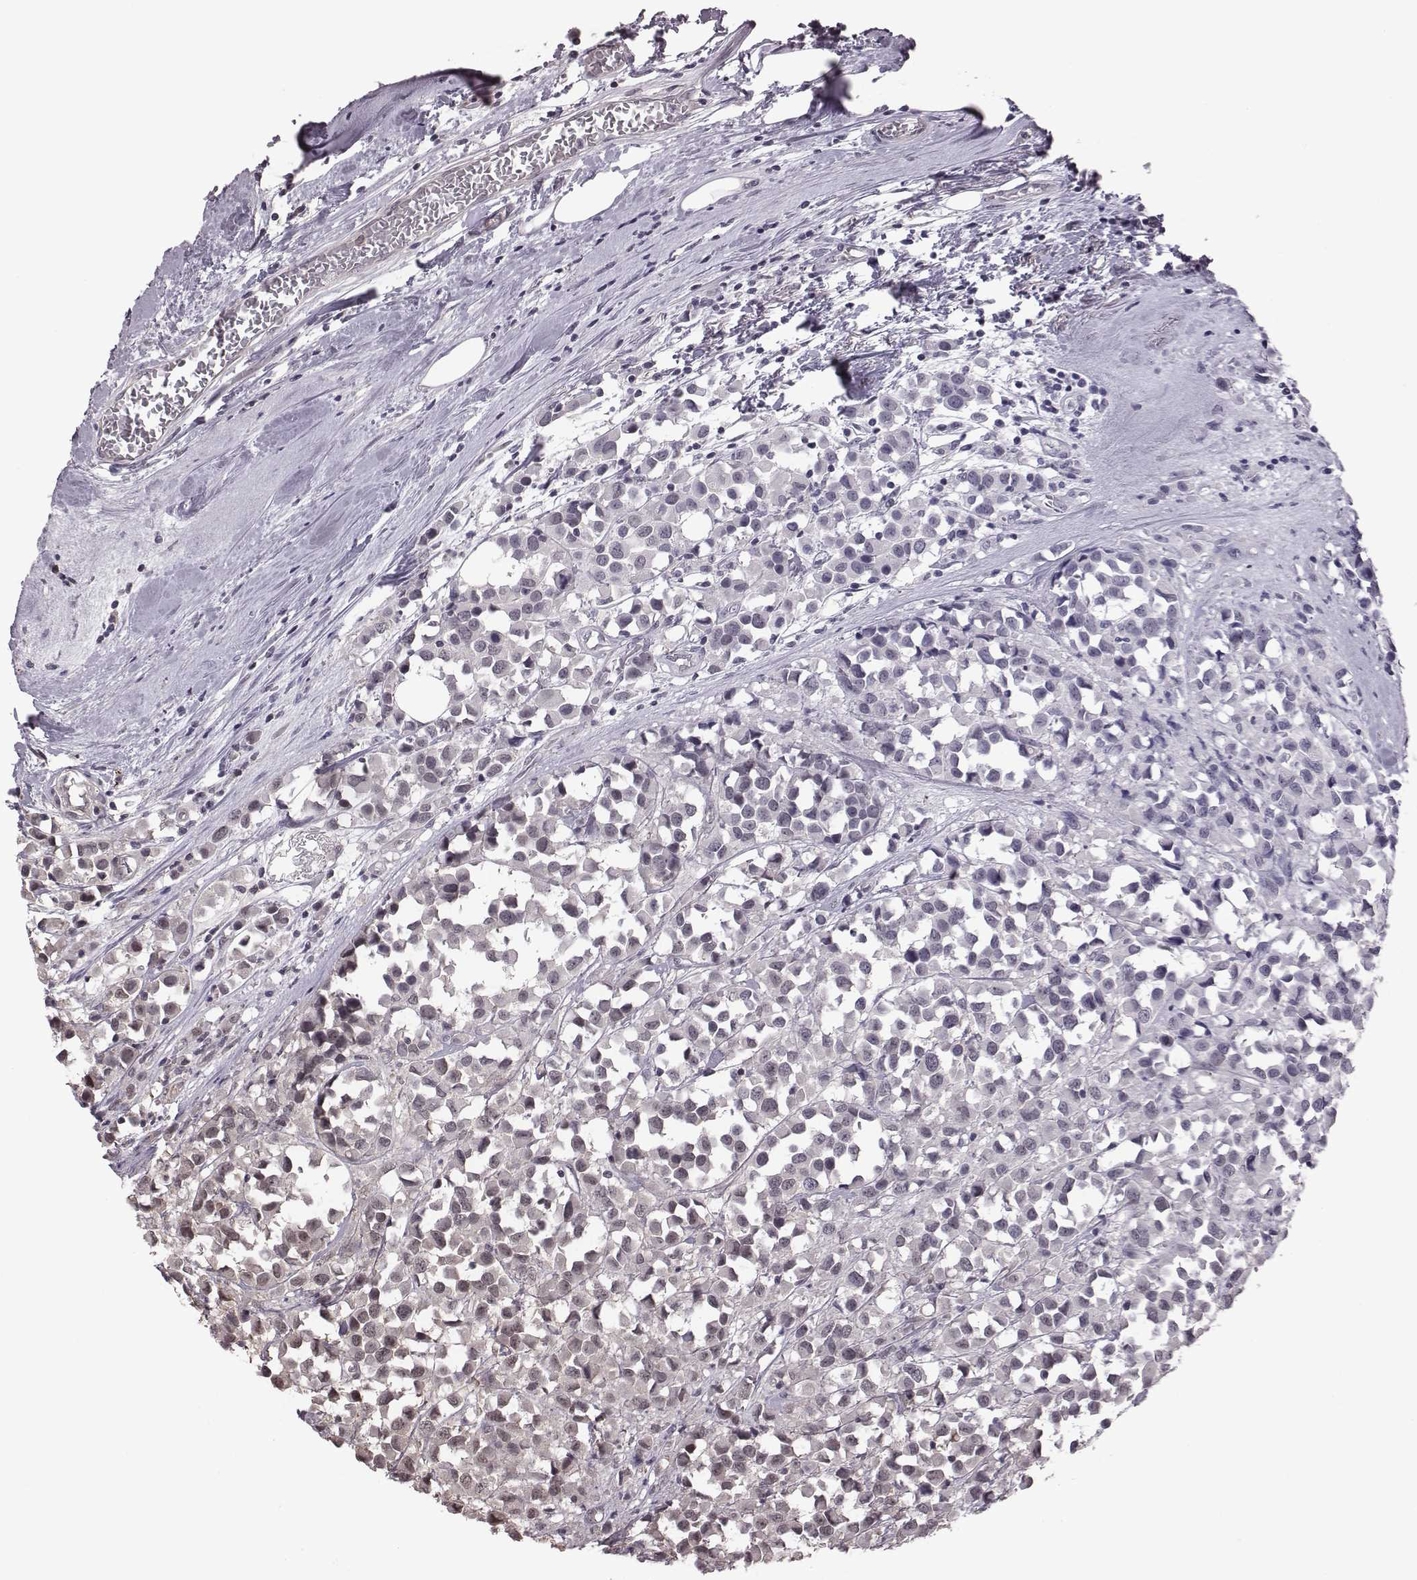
{"staining": {"intensity": "negative", "quantity": "none", "location": "none"}, "tissue": "breast cancer", "cell_type": "Tumor cells", "image_type": "cancer", "snomed": [{"axis": "morphology", "description": "Duct carcinoma"}, {"axis": "topography", "description": "Breast"}], "caption": "Immunohistochemistry micrograph of neoplastic tissue: human infiltrating ductal carcinoma (breast) stained with DAB (3,3'-diaminobenzidine) demonstrates no significant protein expression in tumor cells. (DAB (3,3'-diaminobenzidine) immunohistochemistry visualized using brightfield microscopy, high magnification).", "gene": "RPL3", "patient": {"sex": "female", "age": 61}}